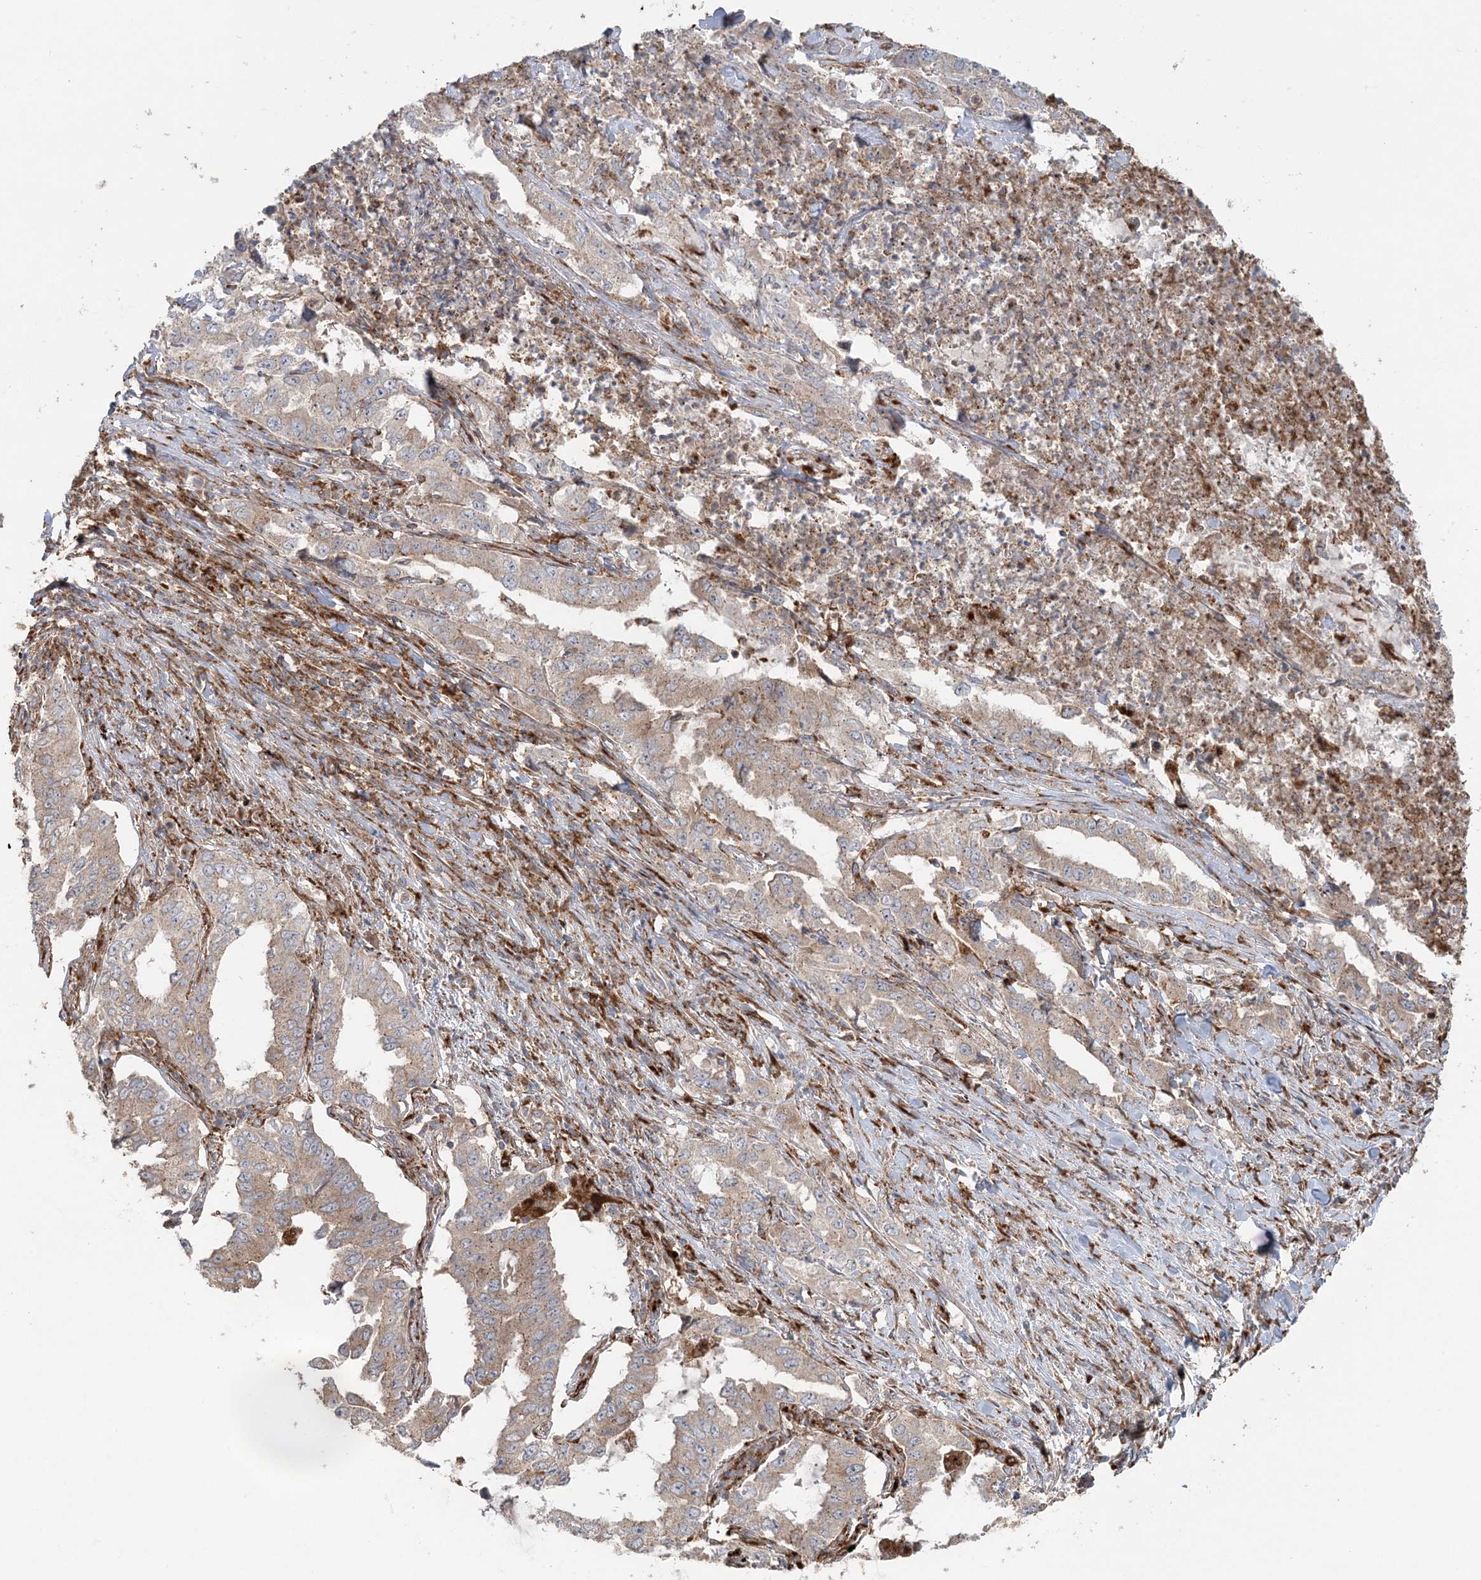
{"staining": {"intensity": "weak", "quantity": "25%-75%", "location": "cytoplasmic/membranous"}, "tissue": "lung cancer", "cell_type": "Tumor cells", "image_type": "cancer", "snomed": [{"axis": "morphology", "description": "Adenocarcinoma, NOS"}, {"axis": "topography", "description": "Lung"}], "caption": "DAB immunohistochemical staining of lung cancer (adenocarcinoma) exhibits weak cytoplasmic/membranous protein staining in about 25%-75% of tumor cells.", "gene": "ABCC3", "patient": {"sex": "female", "age": 51}}